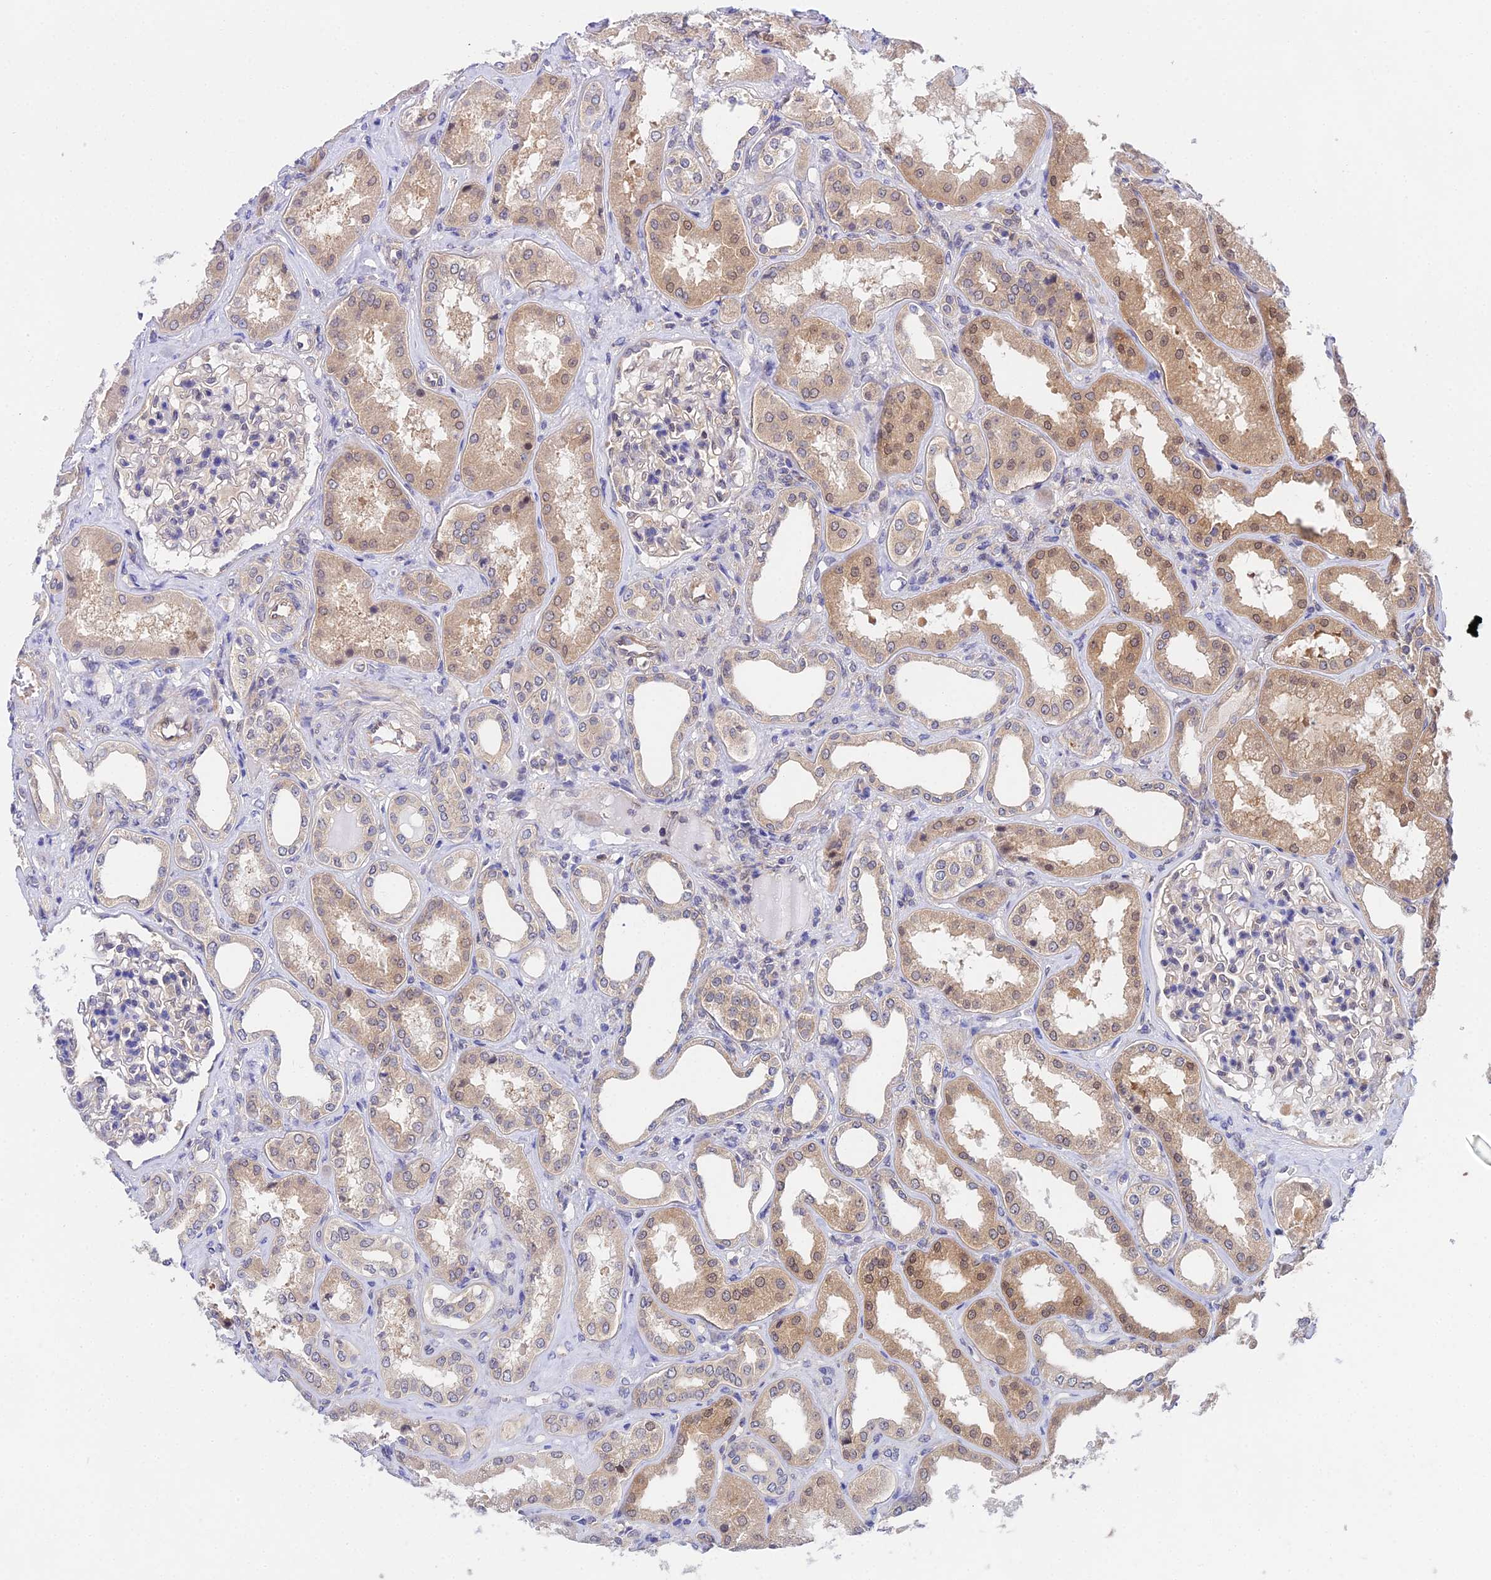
{"staining": {"intensity": "weak", "quantity": "25%-75%", "location": "cytoplasmic/membranous,nuclear"}, "tissue": "kidney", "cell_type": "Cells in glomeruli", "image_type": "normal", "snomed": [{"axis": "morphology", "description": "Normal tissue, NOS"}, {"axis": "topography", "description": "Kidney"}], "caption": "Immunohistochemical staining of normal human kidney displays weak cytoplasmic/membranous,nuclear protein expression in about 25%-75% of cells in glomeruli.", "gene": "PPP2R2A", "patient": {"sex": "female", "age": 56}}